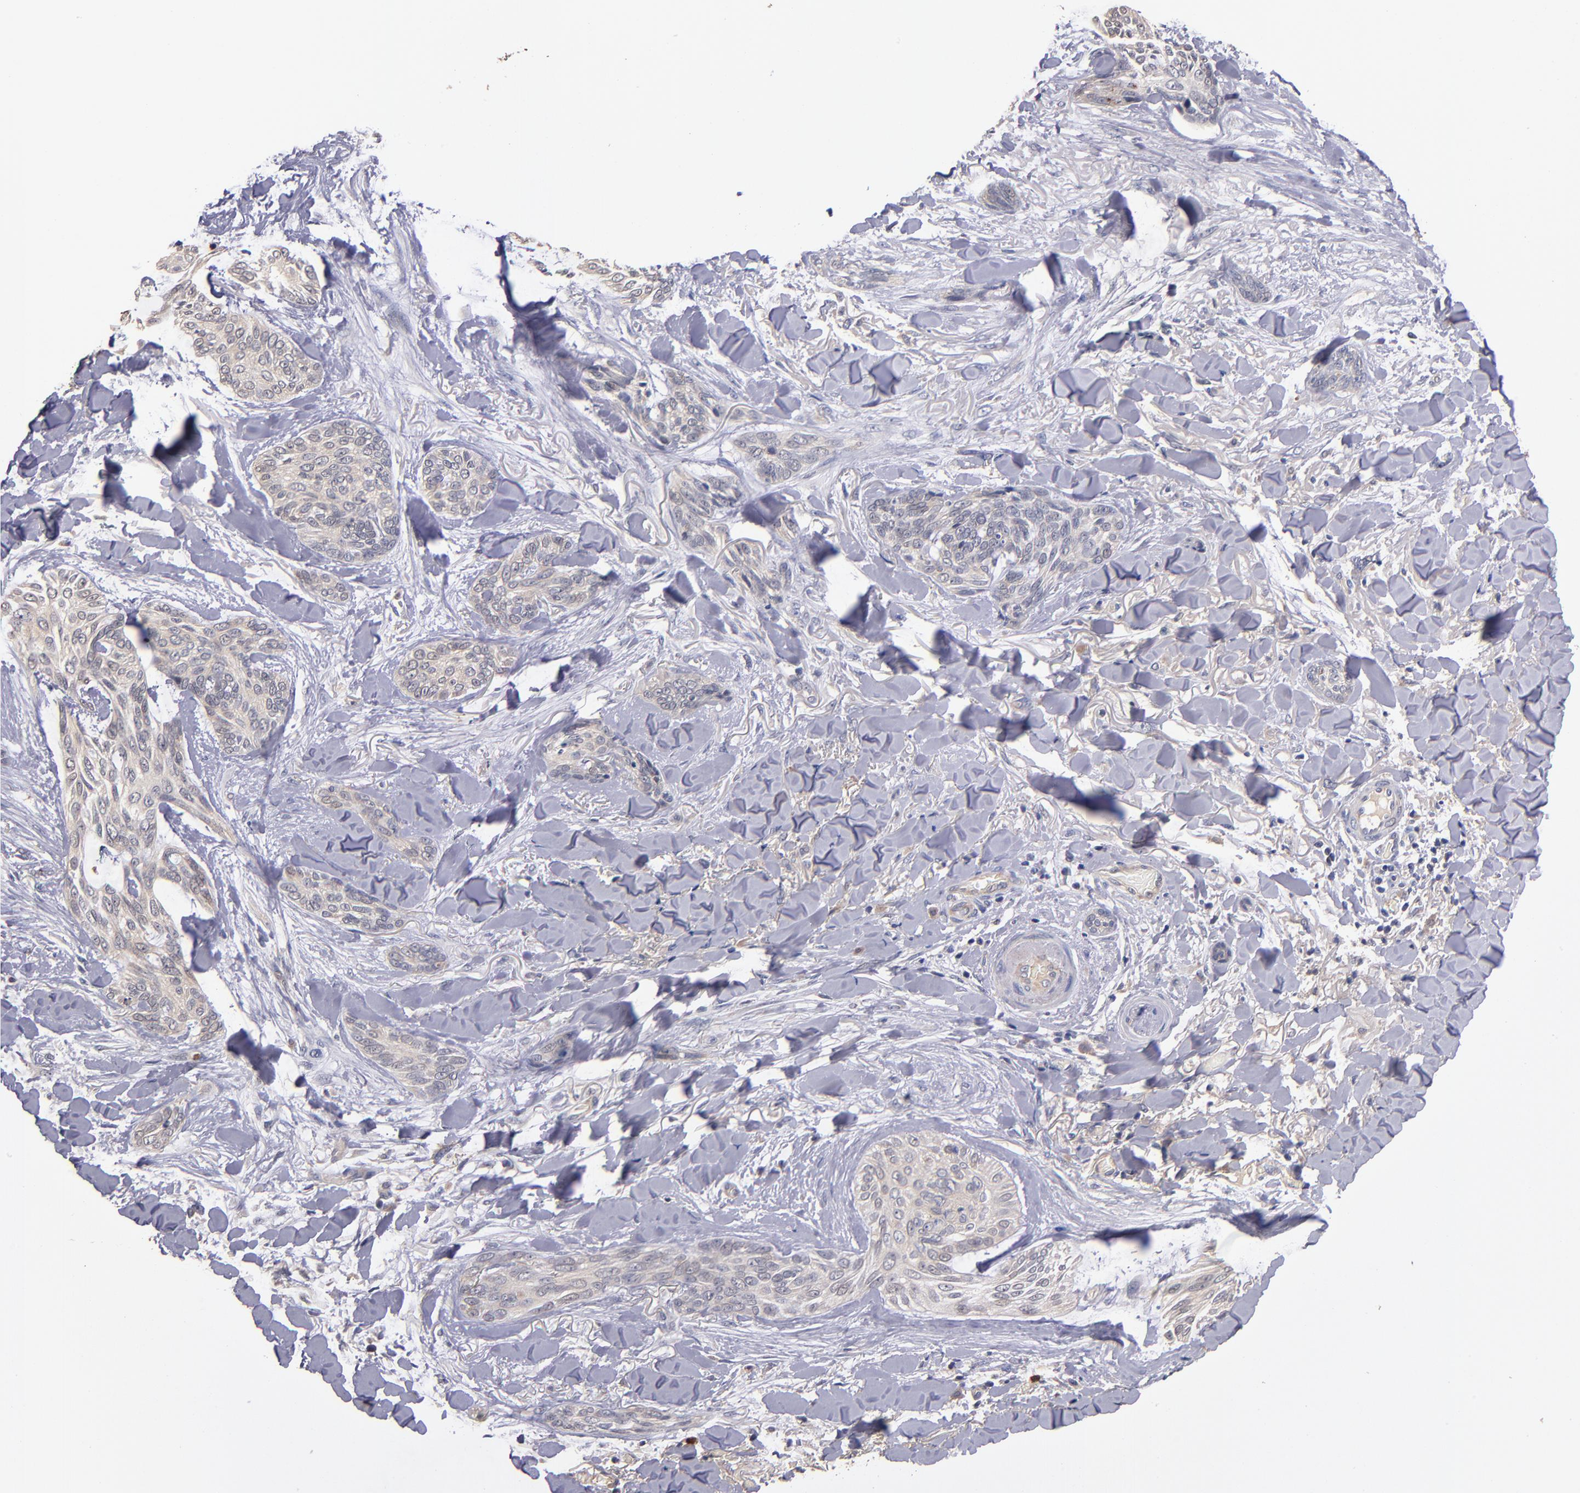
{"staining": {"intensity": "weak", "quantity": ">75%", "location": "cytoplasmic/membranous"}, "tissue": "skin cancer", "cell_type": "Tumor cells", "image_type": "cancer", "snomed": [{"axis": "morphology", "description": "Normal tissue, NOS"}, {"axis": "morphology", "description": "Basal cell carcinoma"}, {"axis": "topography", "description": "Skin"}], "caption": "Brown immunohistochemical staining in skin cancer (basal cell carcinoma) shows weak cytoplasmic/membranous positivity in about >75% of tumor cells. (Brightfield microscopy of DAB IHC at high magnification).", "gene": "TTLL12", "patient": {"sex": "female", "age": 71}}